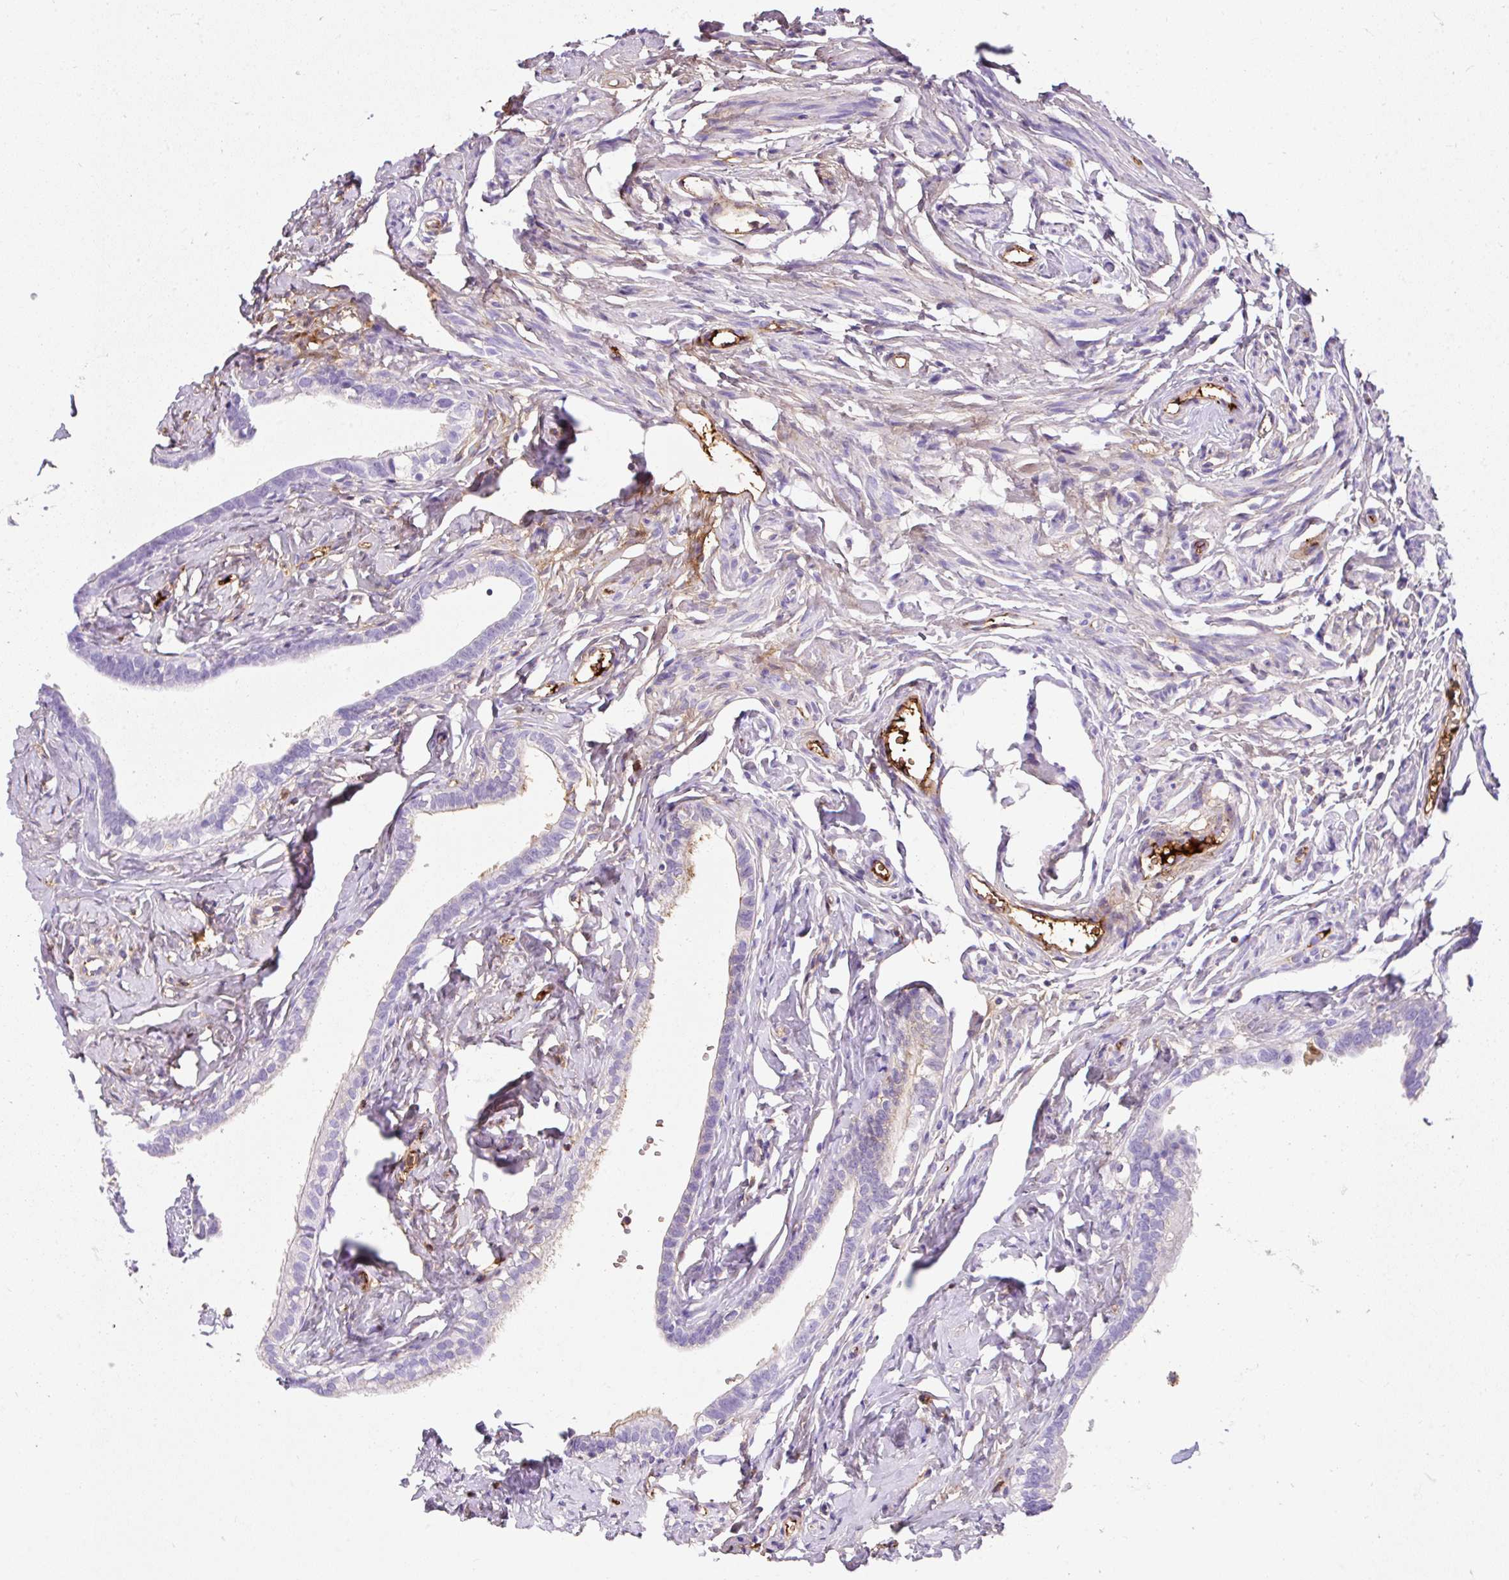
{"staining": {"intensity": "negative", "quantity": "none", "location": "none"}, "tissue": "fallopian tube", "cell_type": "Glandular cells", "image_type": "normal", "snomed": [{"axis": "morphology", "description": "Normal tissue, NOS"}, {"axis": "topography", "description": "Fallopian tube"}], "caption": "An image of human fallopian tube is negative for staining in glandular cells. (IHC, brightfield microscopy, high magnification).", "gene": "APOC2", "patient": {"sex": "female", "age": 66}}